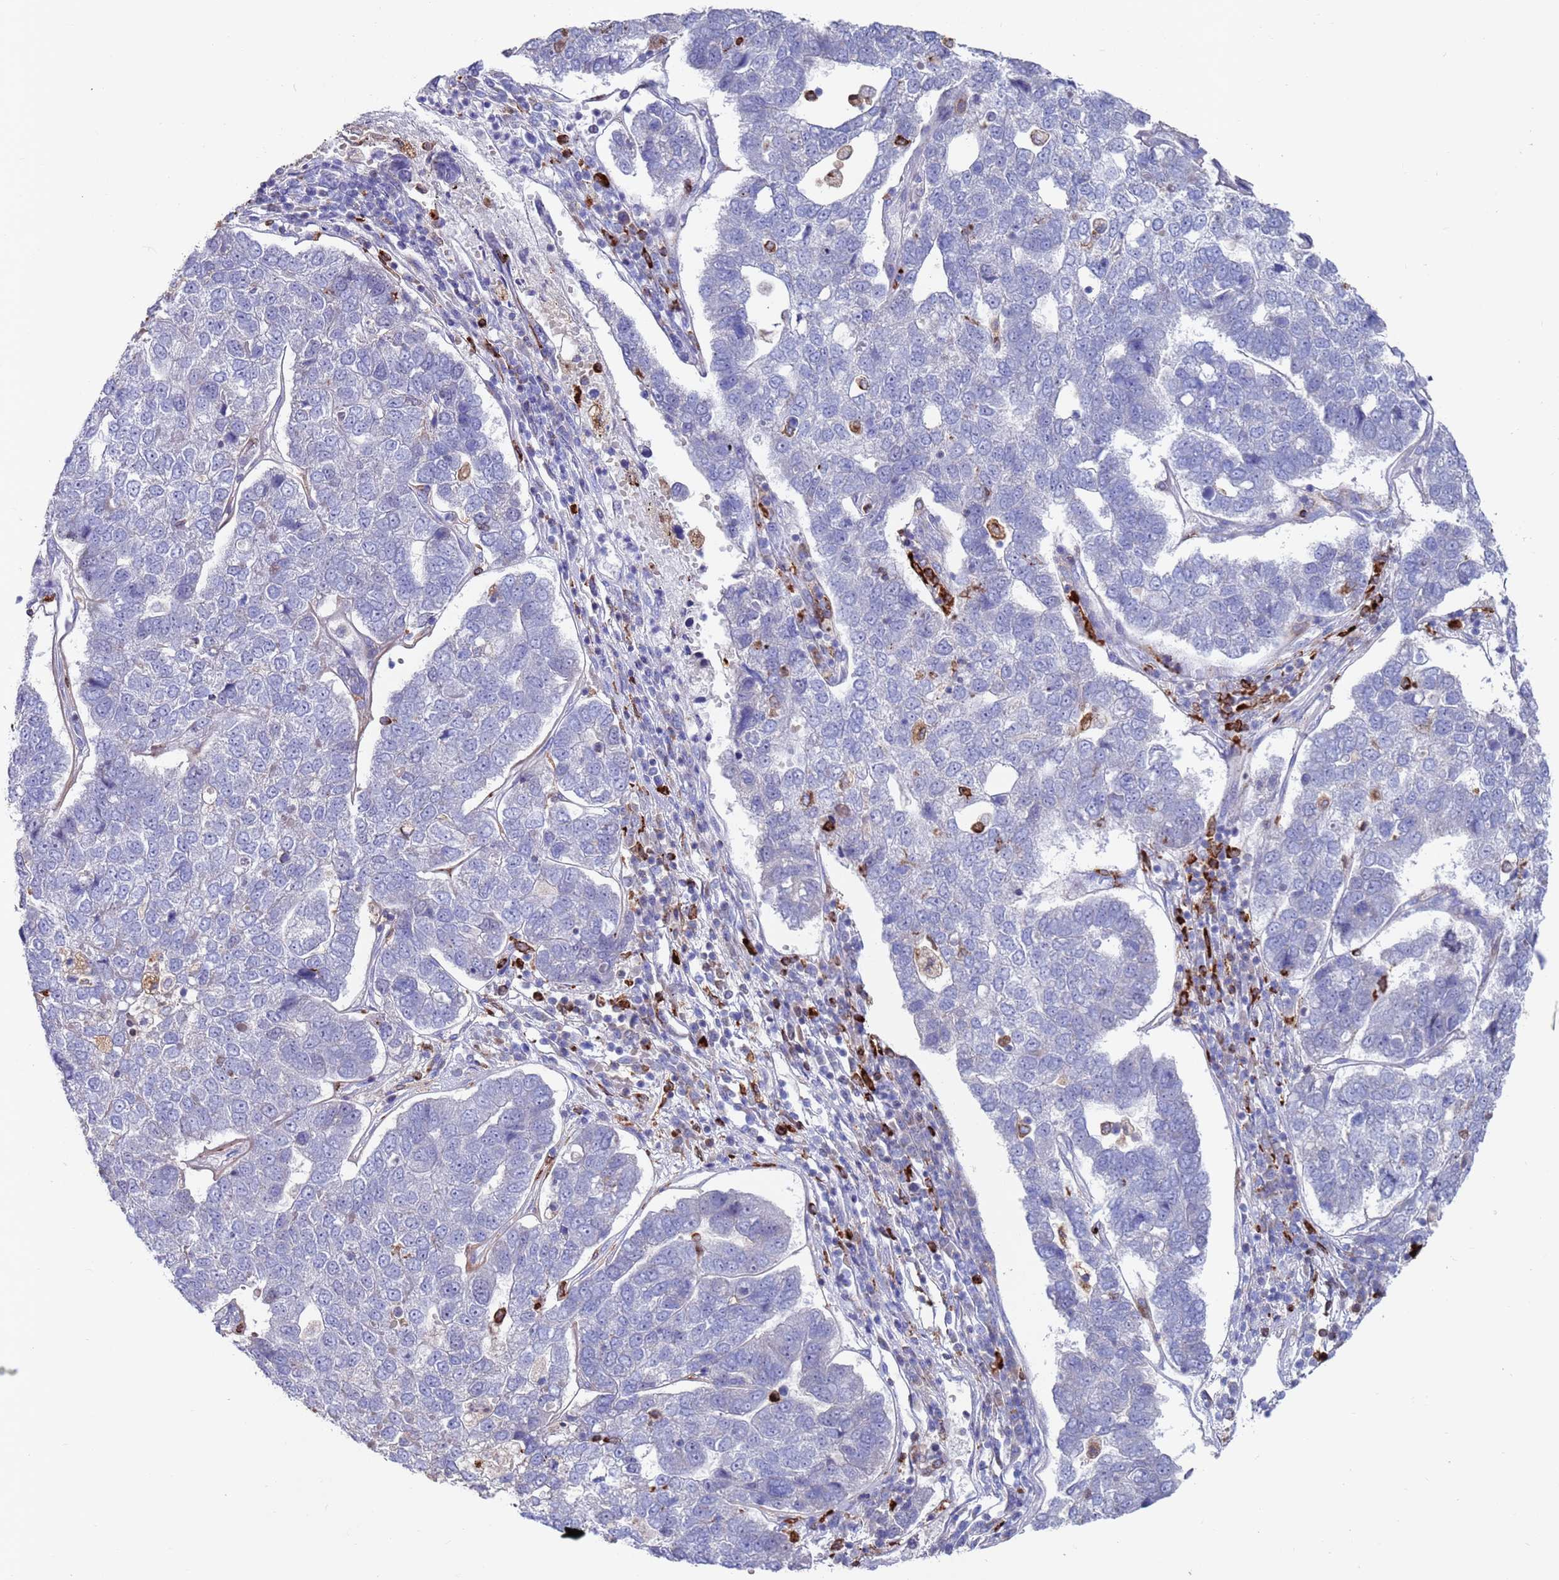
{"staining": {"intensity": "negative", "quantity": "none", "location": "none"}, "tissue": "pancreatic cancer", "cell_type": "Tumor cells", "image_type": "cancer", "snomed": [{"axis": "morphology", "description": "Adenocarcinoma, NOS"}, {"axis": "topography", "description": "Pancreas"}], "caption": "IHC image of pancreatic cancer stained for a protein (brown), which shows no expression in tumor cells. (DAB immunohistochemistry visualized using brightfield microscopy, high magnification).", "gene": "GREB1L", "patient": {"sex": "female", "age": 61}}